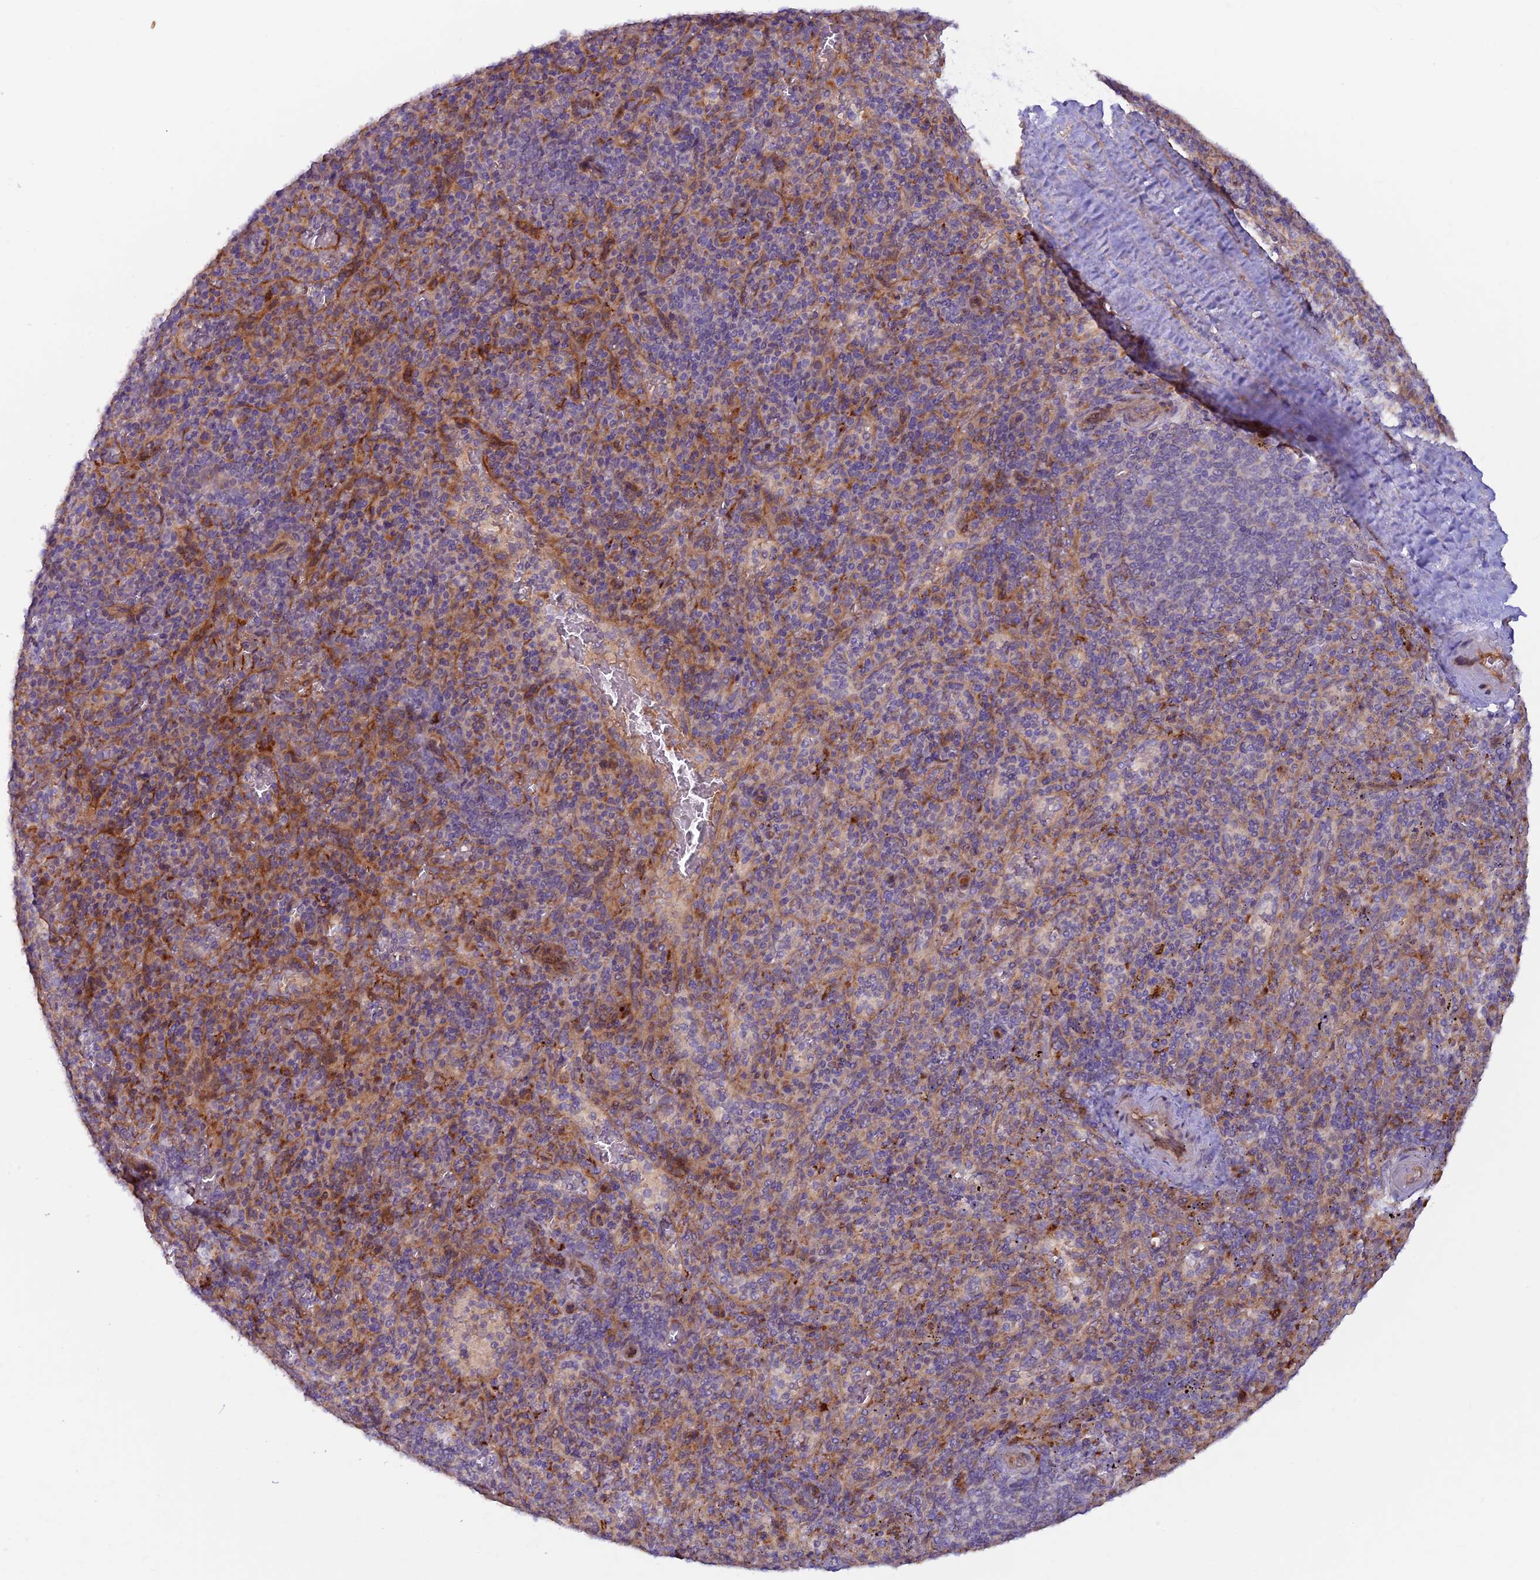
{"staining": {"intensity": "moderate", "quantity": "<25%", "location": "cytoplasmic/membranous"}, "tissue": "spleen", "cell_type": "Cells in red pulp", "image_type": "normal", "snomed": [{"axis": "morphology", "description": "Normal tissue, NOS"}, {"axis": "topography", "description": "Spleen"}], "caption": "DAB (3,3'-diaminobenzidine) immunohistochemical staining of normal human spleen reveals moderate cytoplasmic/membranous protein expression in approximately <25% of cells in red pulp. The staining is performed using DAB brown chromogen to label protein expression. The nuclei are counter-stained blue using hematoxylin.", "gene": "GMCL1", "patient": {"sex": "male", "age": 82}}